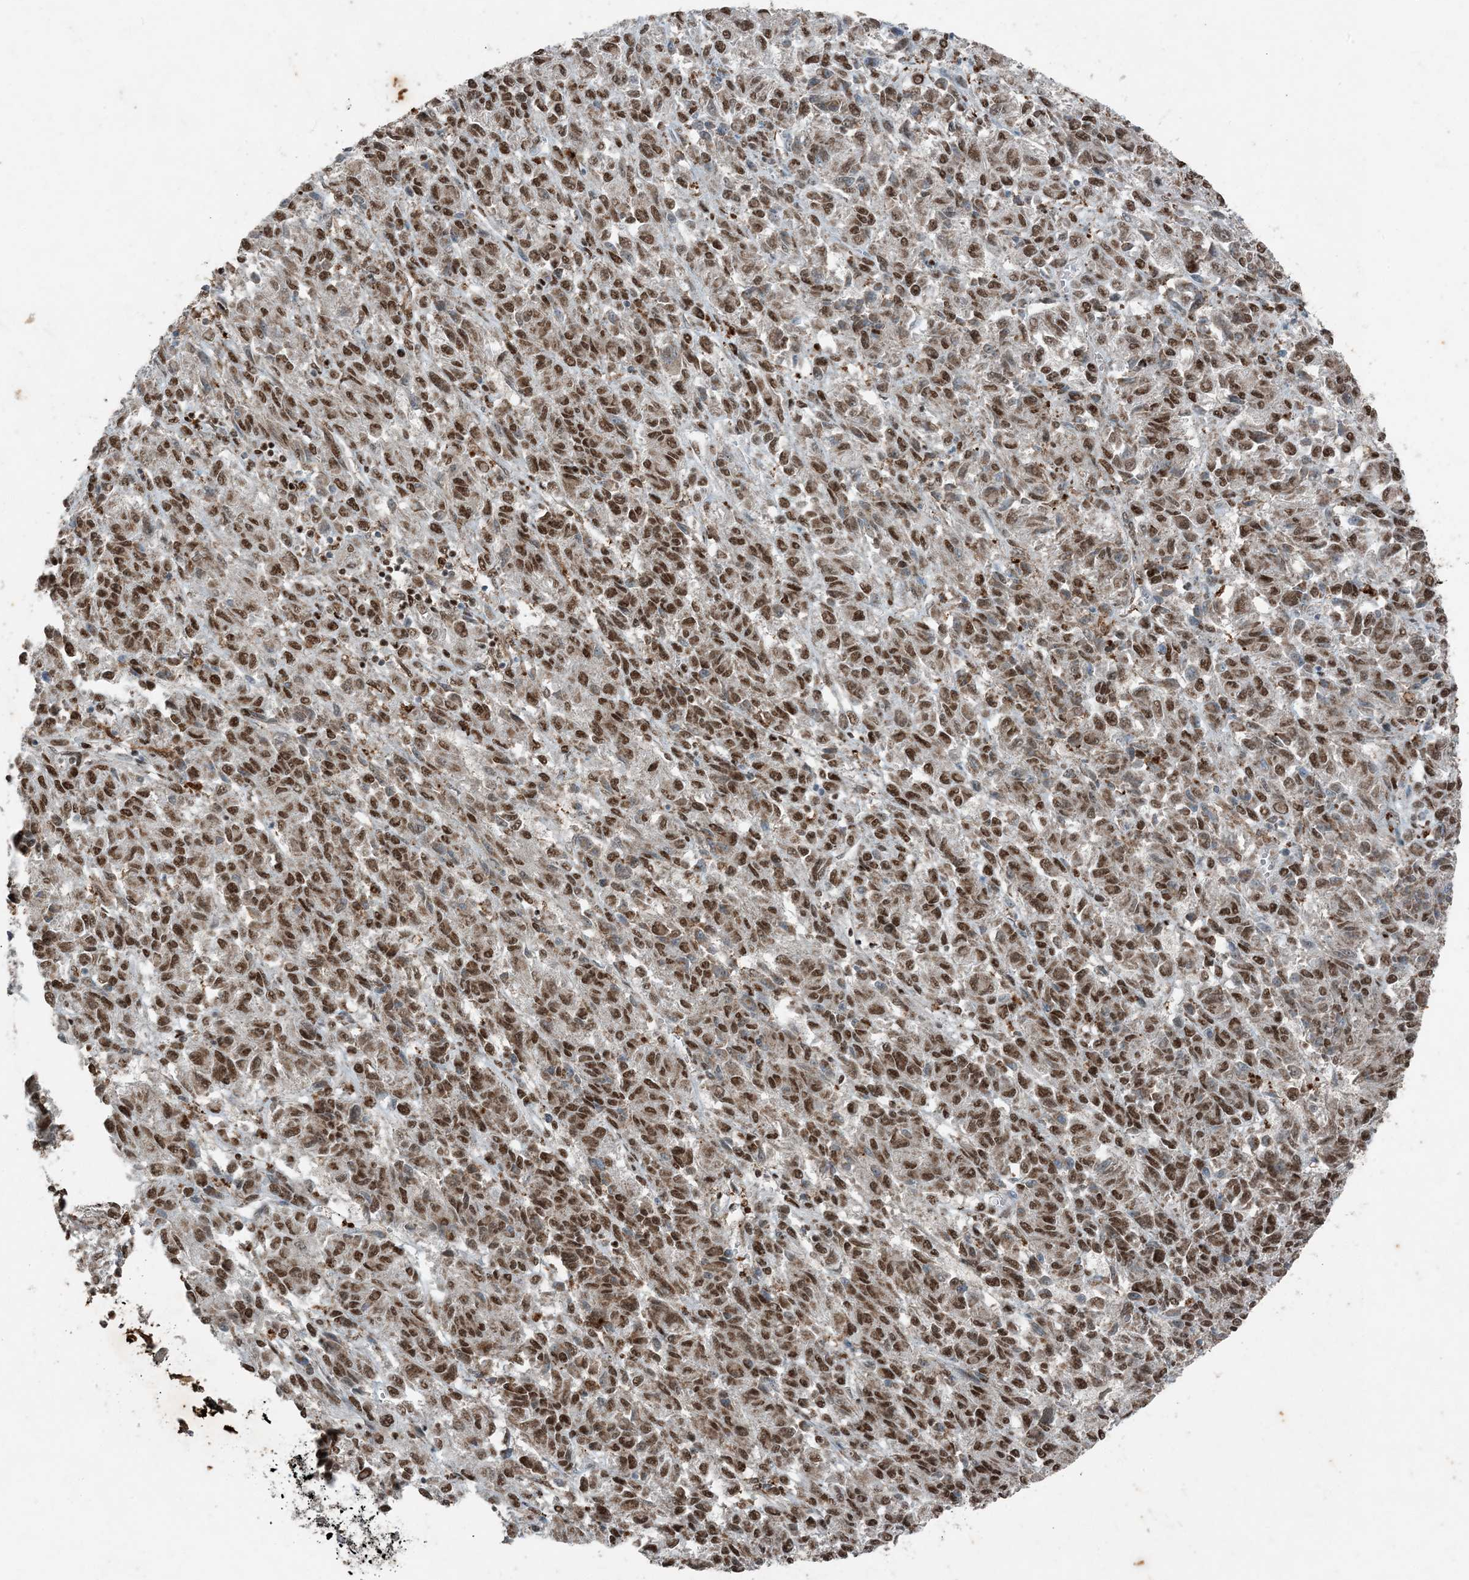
{"staining": {"intensity": "moderate", "quantity": ">75%", "location": "nuclear"}, "tissue": "melanoma", "cell_type": "Tumor cells", "image_type": "cancer", "snomed": [{"axis": "morphology", "description": "Malignant melanoma, Metastatic site"}, {"axis": "topography", "description": "Lung"}], "caption": "Moderate nuclear staining for a protein is identified in approximately >75% of tumor cells of melanoma using immunohistochemistry (IHC).", "gene": "TADA2B", "patient": {"sex": "male", "age": 64}}